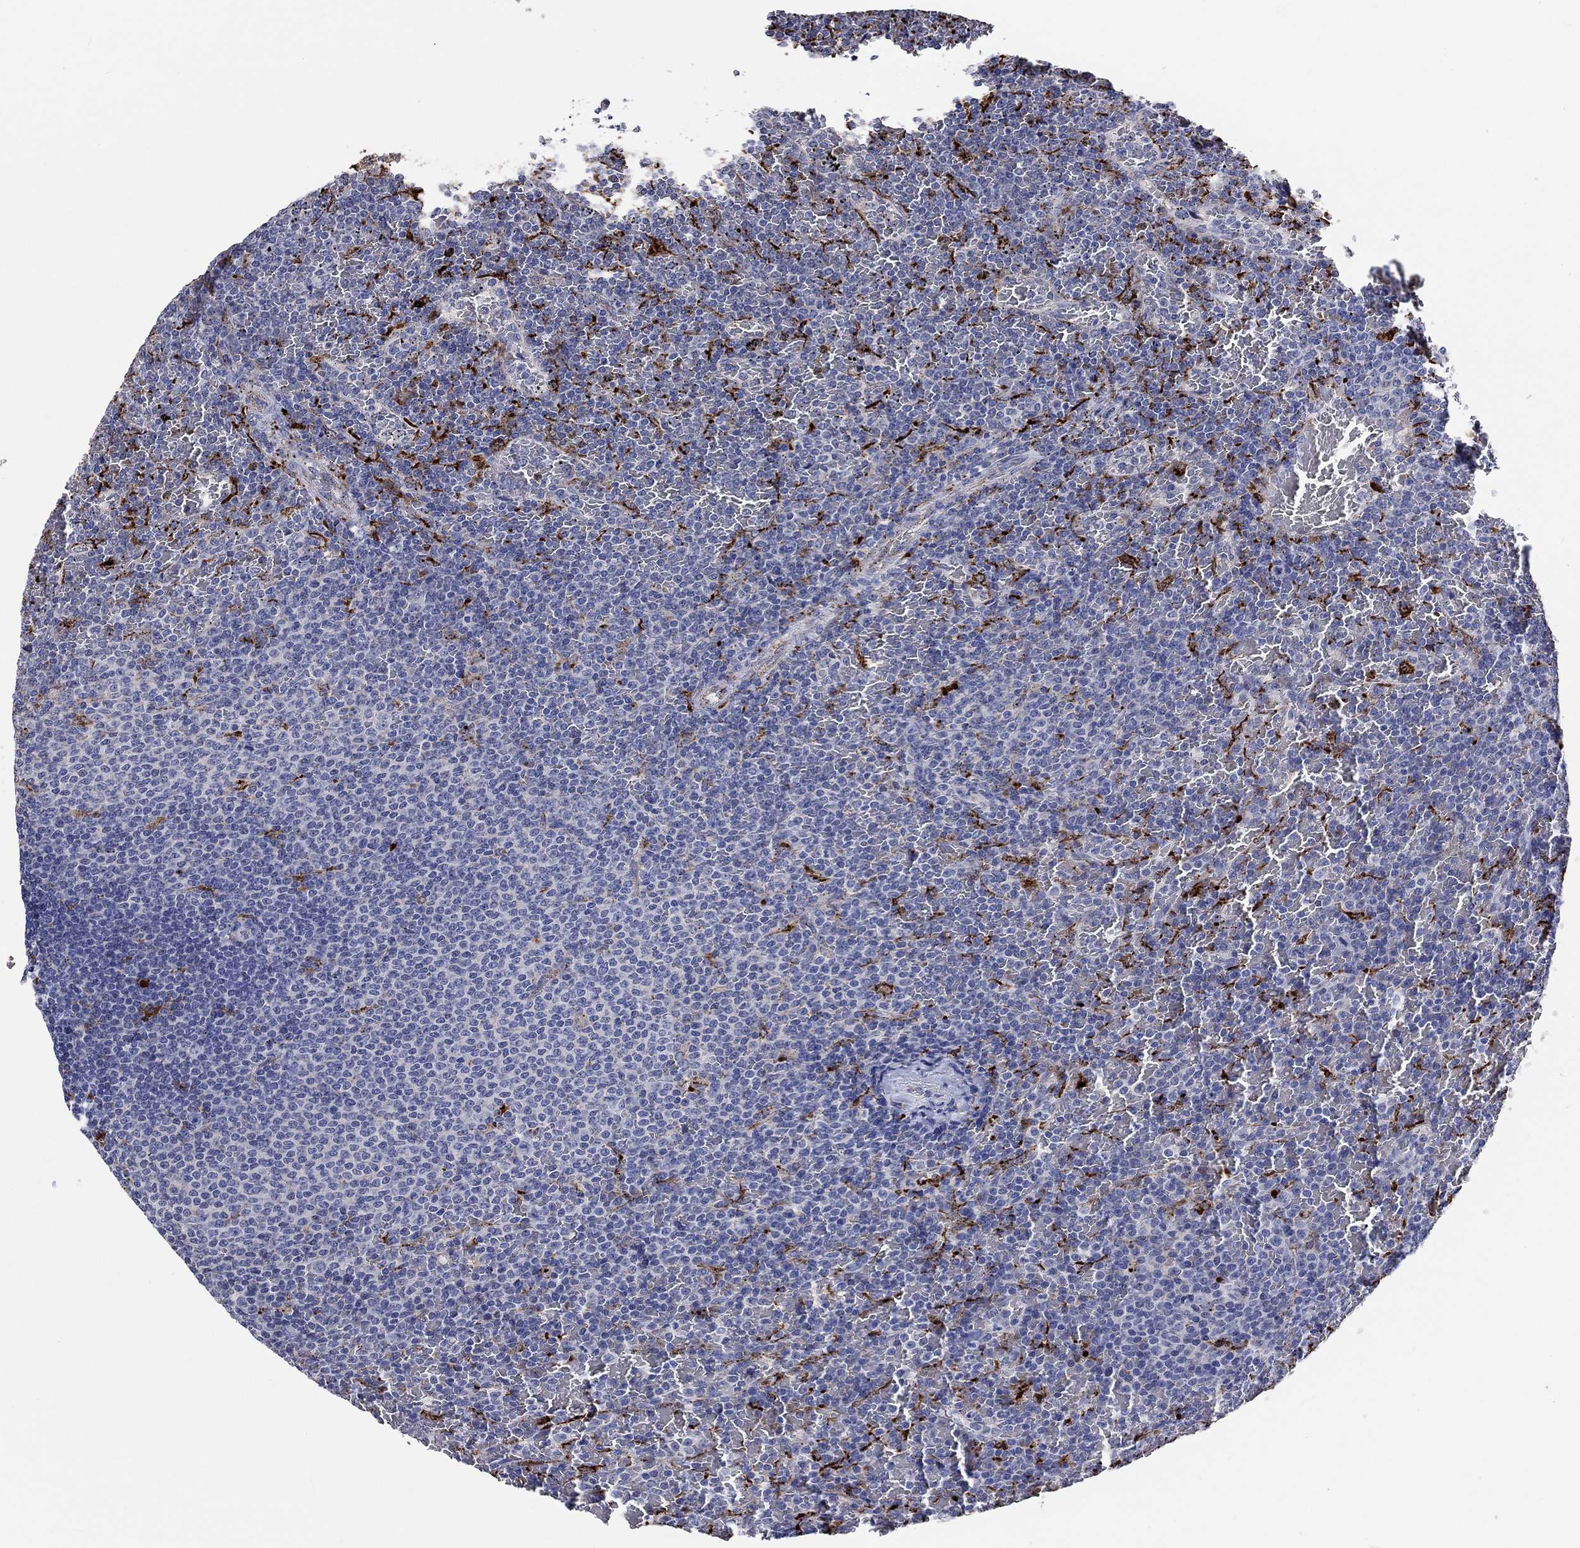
{"staining": {"intensity": "strong", "quantity": "<25%", "location": "cytoplasmic/membranous"}, "tissue": "lymphoma", "cell_type": "Tumor cells", "image_type": "cancer", "snomed": [{"axis": "morphology", "description": "Malignant lymphoma, non-Hodgkin's type, Low grade"}, {"axis": "topography", "description": "Spleen"}], "caption": "Approximately <25% of tumor cells in human lymphoma exhibit strong cytoplasmic/membranous protein positivity as visualized by brown immunohistochemical staining.", "gene": "CTSB", "patient": {"sex": "female", "age": 77}}